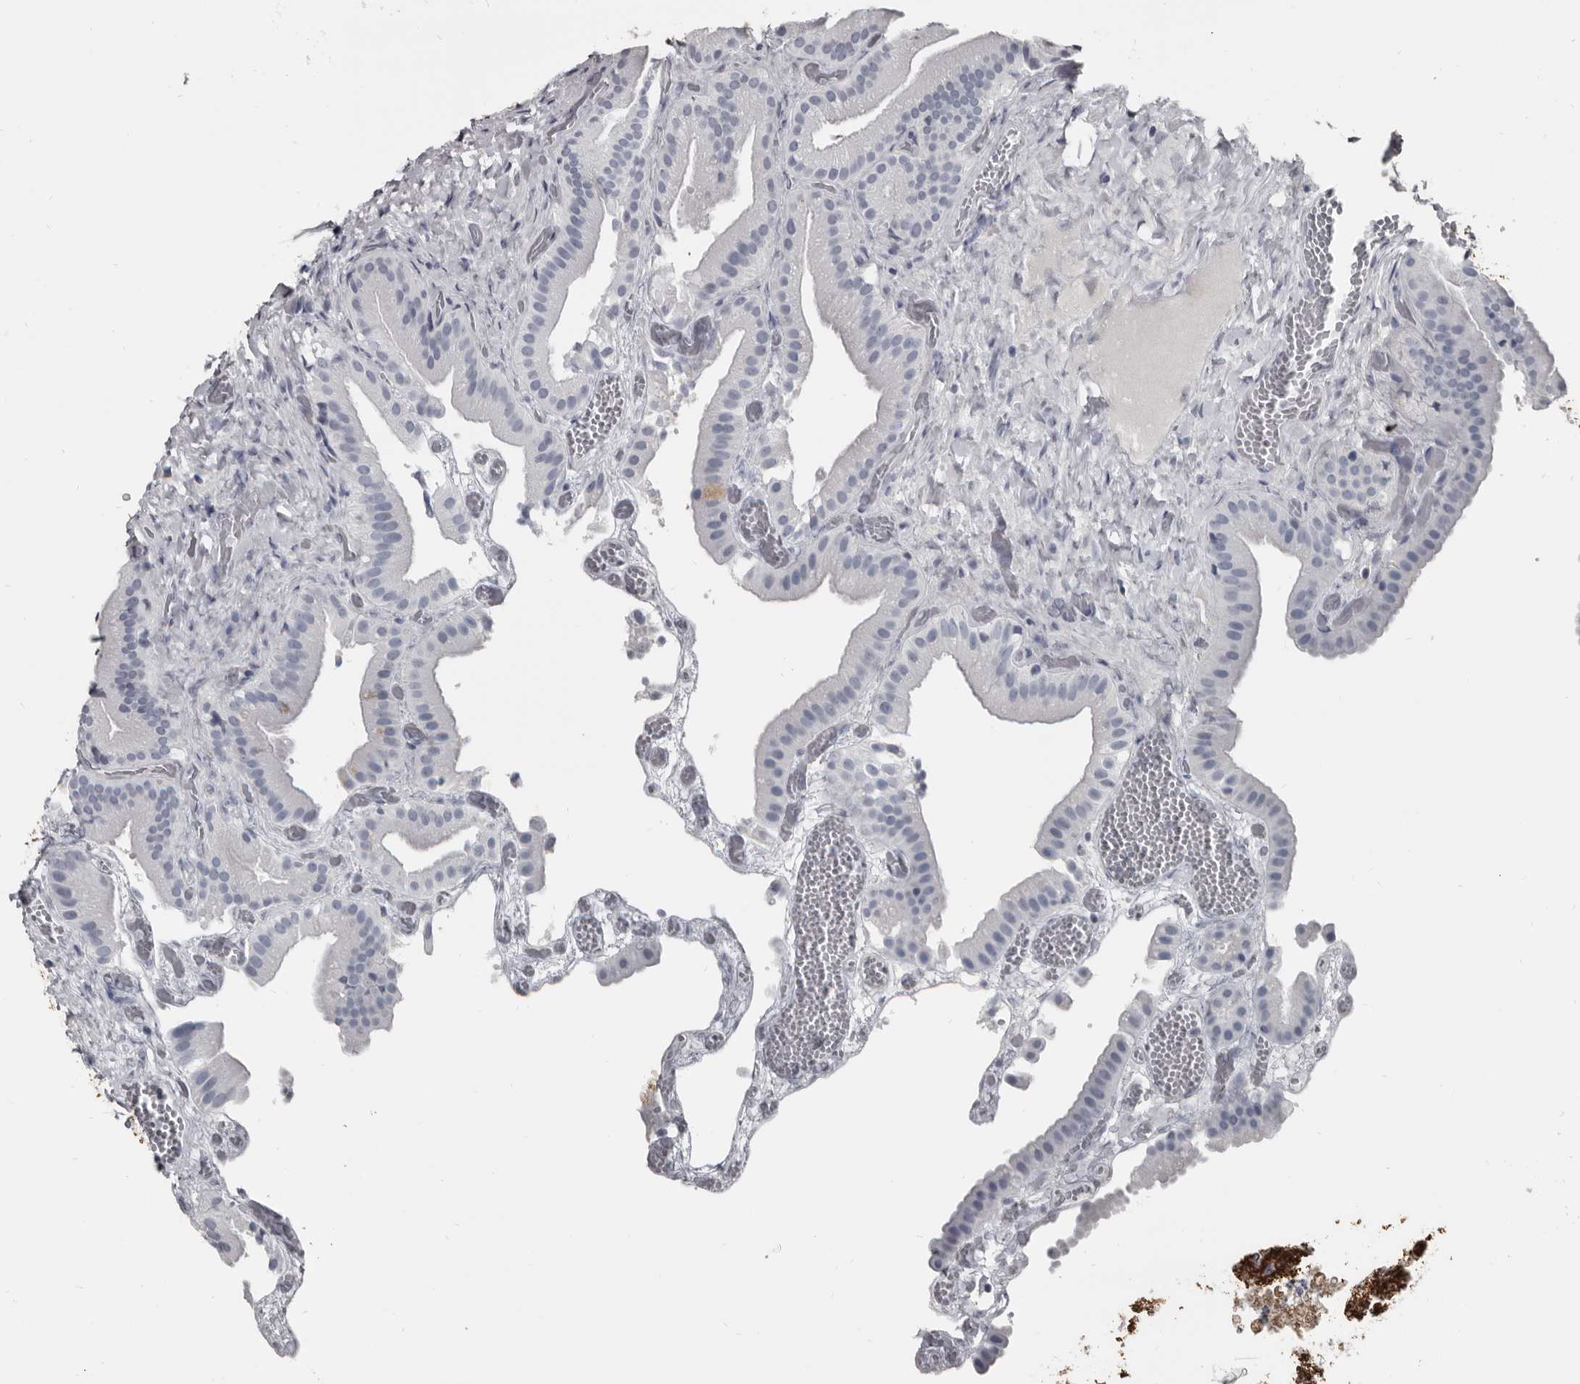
{"staining": {"intensity": "weak", "quantity": "<25%", "location": "cytoplasmic/membranous"}, "tissue": "gallbladder", "cell_type": "Glandular cells", "image_type": "normal", "snomed": [{"axis": "morphology", "description": "Normal tissue, NOS"}, {"axis": "topography", "description": "Gallbladder"}], "caption": "High magnification brightfield microscopy of benign gallbladder stained with DAB (3,3'-diaminobenzidine) (brown) and counterstained with hematoxylin (blue): glandular cells show no significant expression. (DAB (3,3'-diaminobenzidine) immunohistochemistry with hematoxylin counter stain).", "gene": "GREB1", "patient": {"sex": "female", "age": 64}}